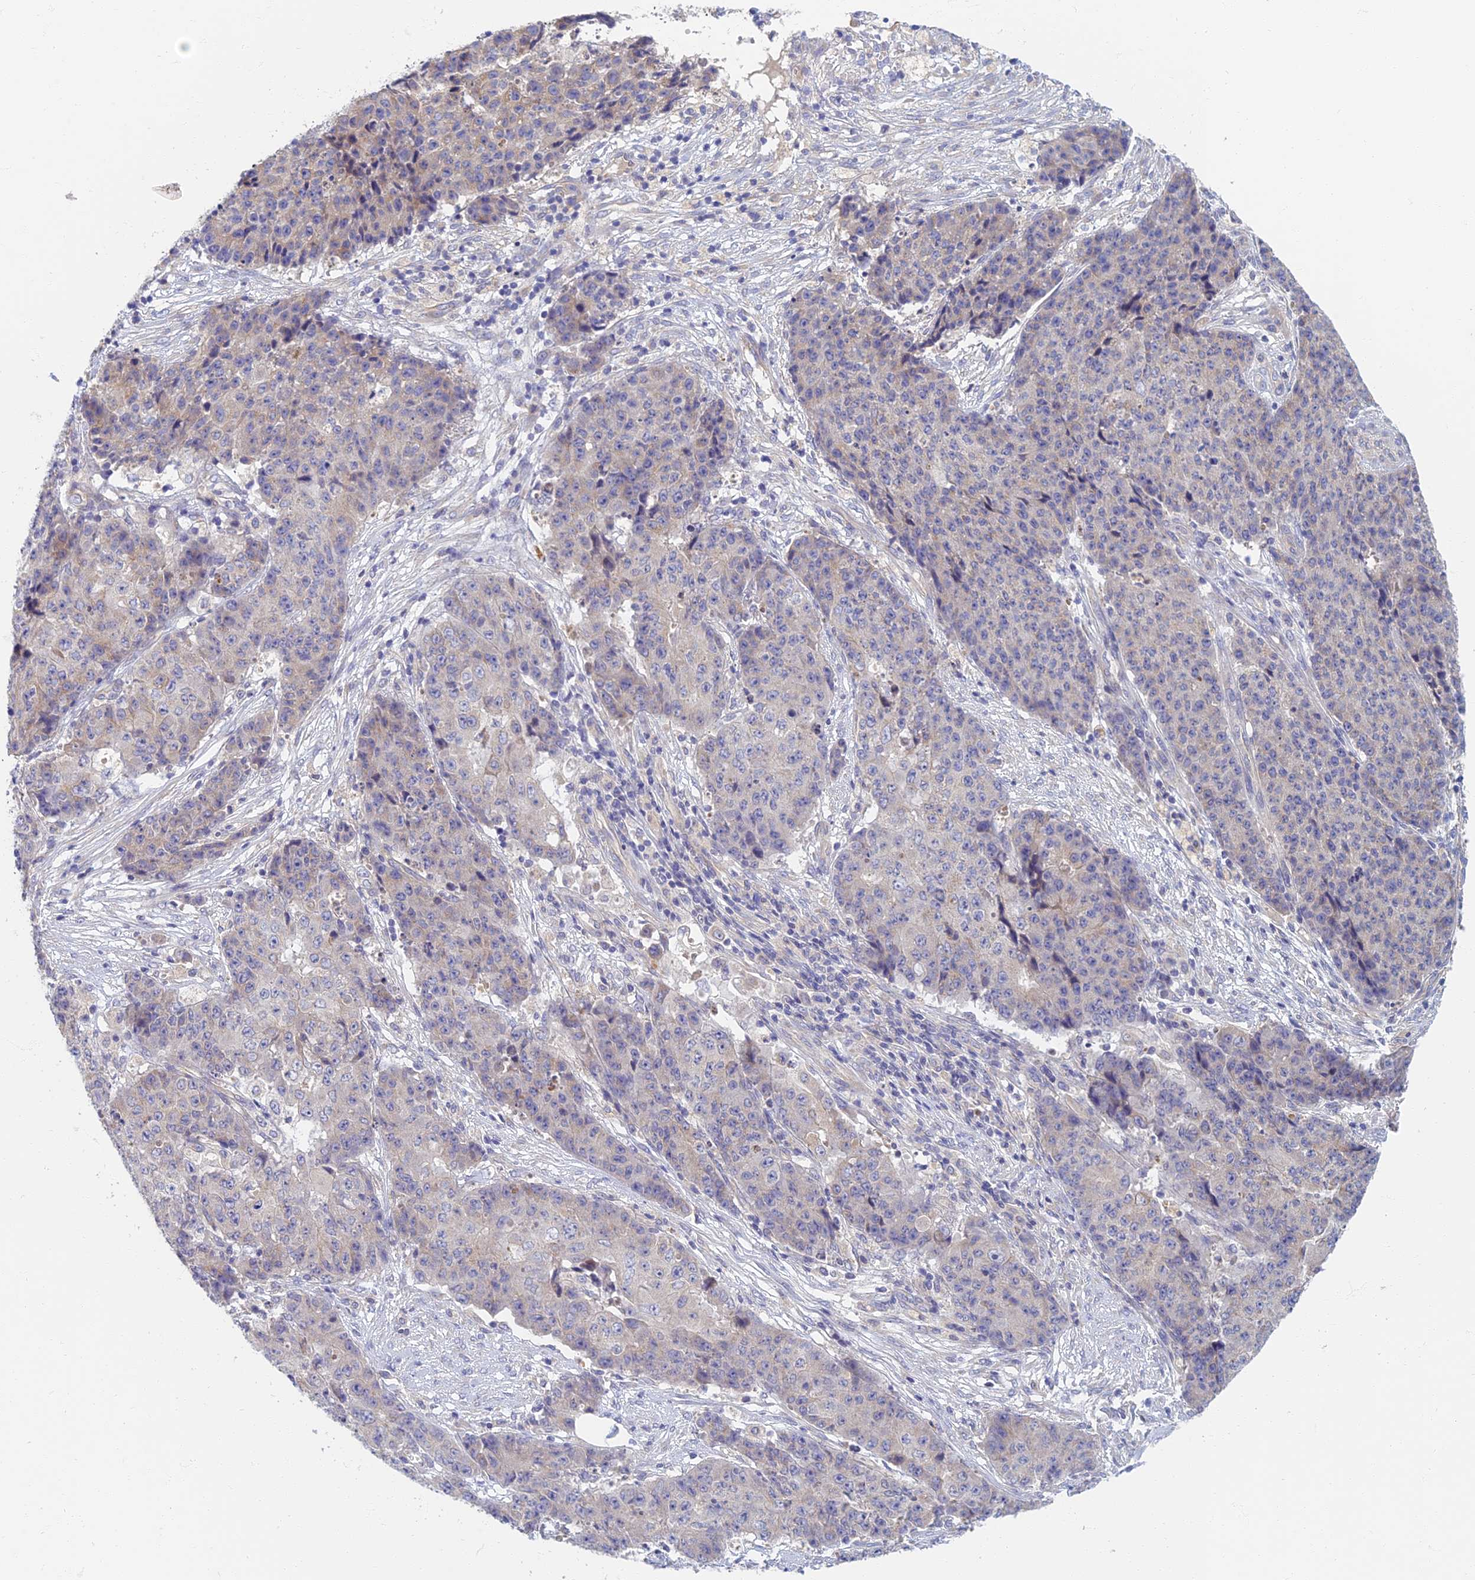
{"staining": {"intensity": "negative", "quantity": "none", "location": "none"}, "tissue": "ovarian cancer", "cell_type": "Tumor cells", "image_type": "cancer", "snomed": [{"axis": "morphology", "description": "Carcinoma, endometroid"}, {"axis": "topography", "description": "Ovary"}], "caption": "A micrograph of human ovarian cancer is negative for staining in tumor cells.", "gene": "SOGA1", "patient": {"sex": "female", "age": 42}}